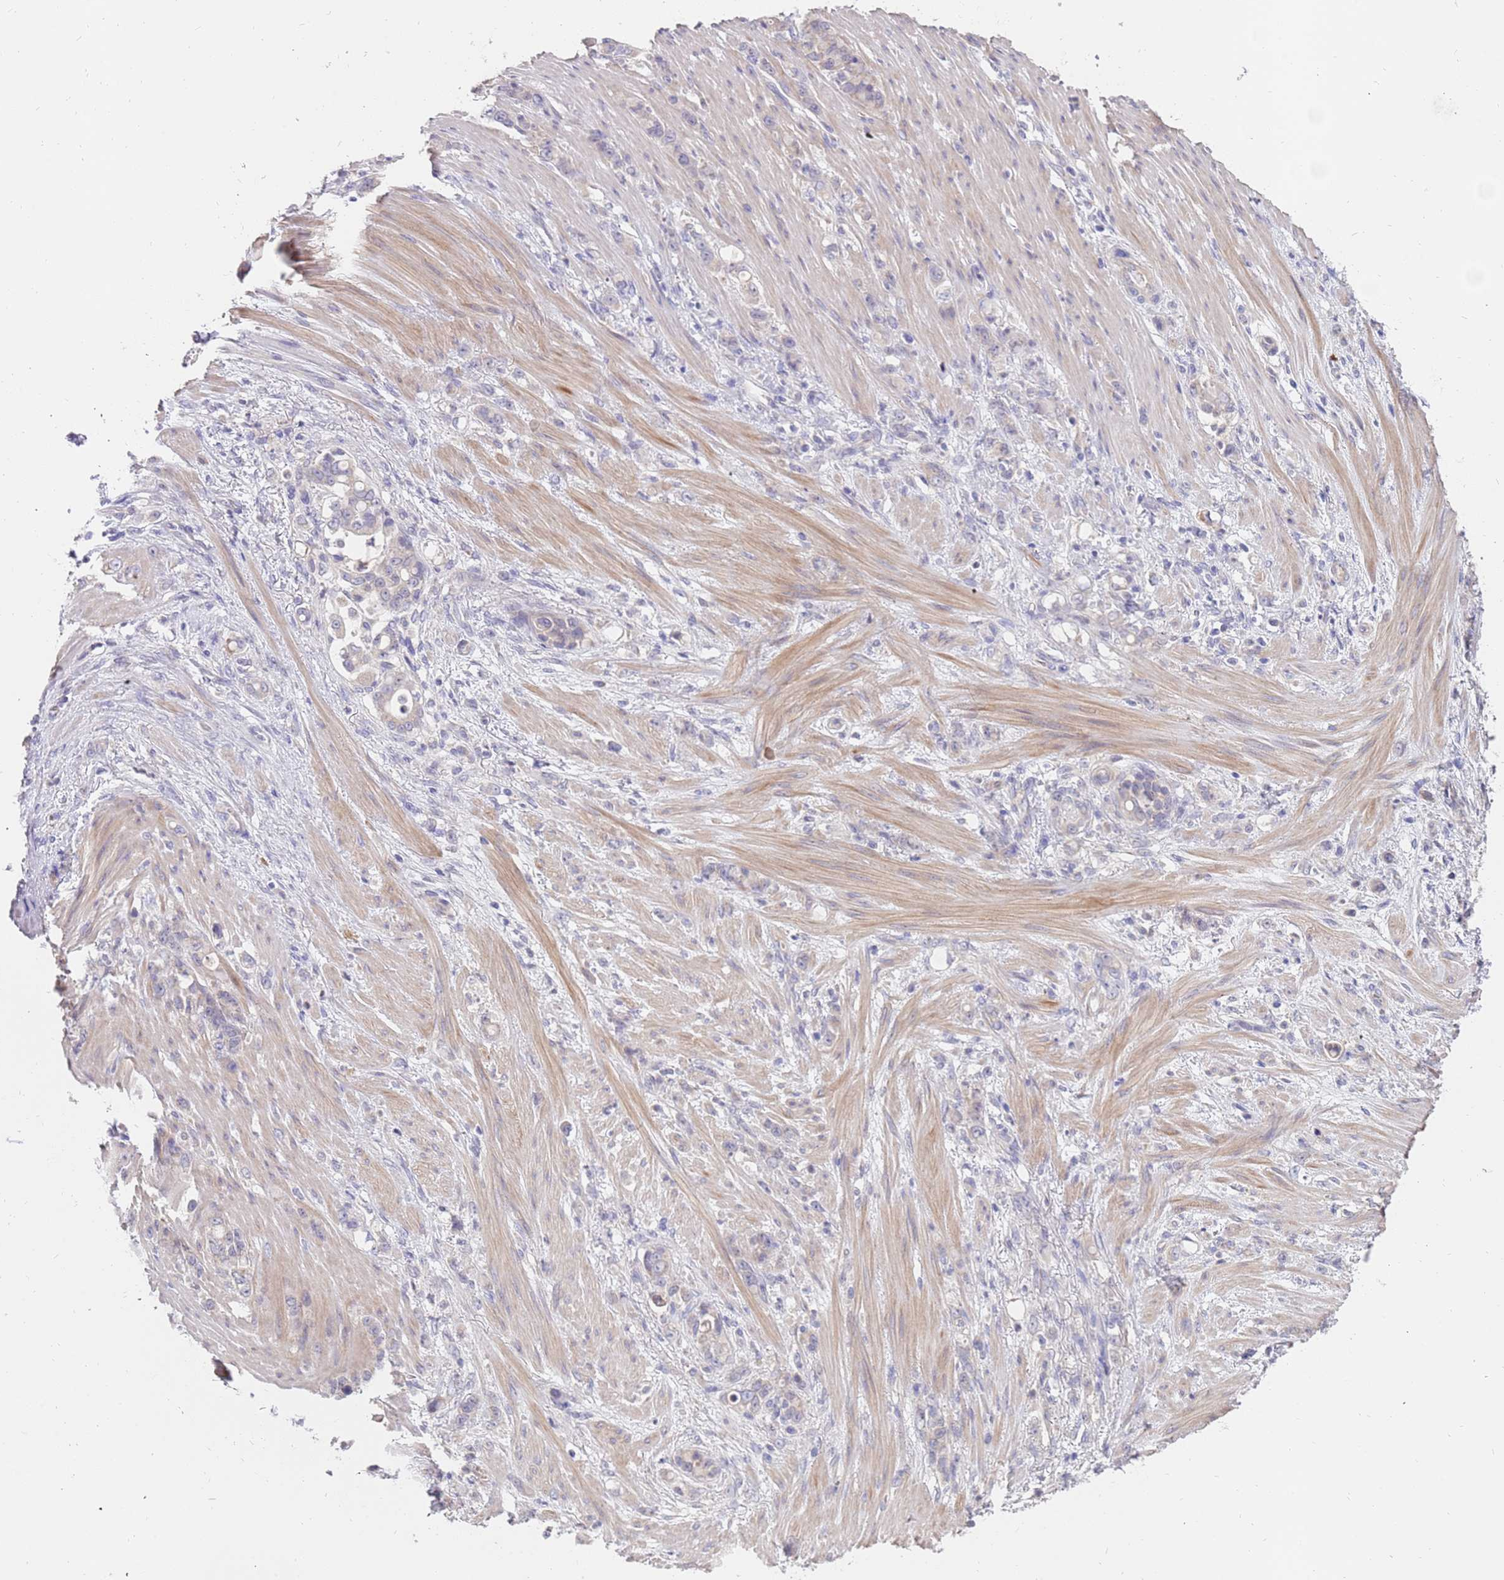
{"staining": {"intensity": "negative", "quantity": "none", "location": "none"}, "tissue": "stomach cancer", "cell_type": "Tumor cells", "image_type": "cancer", "snomed": [{"axis": "morphology", "description": "Normal tissue, NOS"}, {"axis": "morphology", "description": "Adenocarcinoma, NOS"}, {"axis": "topography", "description": "Stomach"}], "caption": "DAB (3,3'-diaminobenzidine) immunohistochemical staining of human adenocarcinoma (stomach) shows no significant positivity in tumor cells. (Brightfield microscopy of DAB IHC at high magnification).", "gene": "ZNF746", "patient": {"sex": "female", "age": 79}}